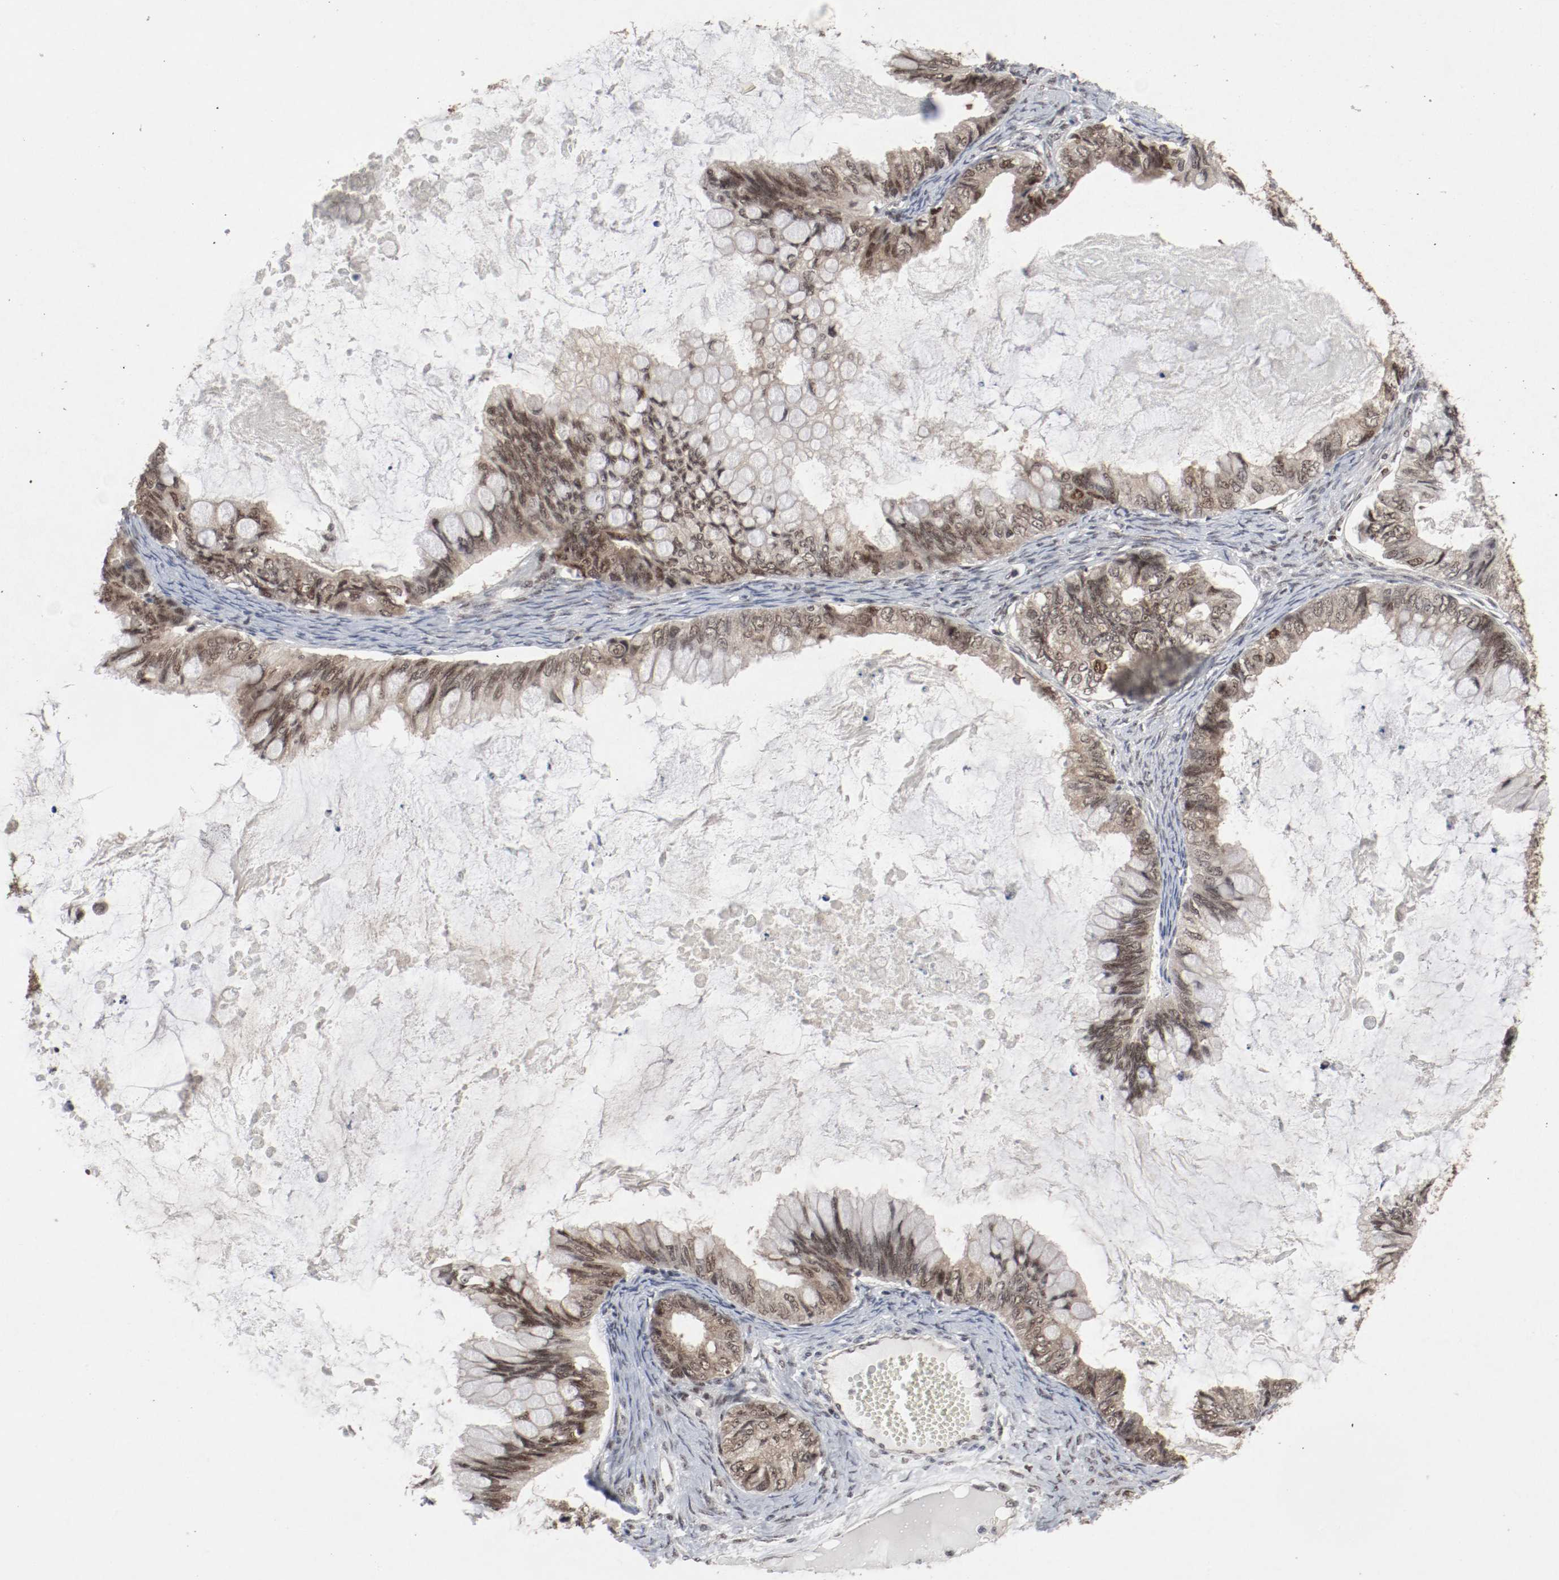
{"staining": {"intensity": "moderate", "quantity": ">75%", "location": "cytoplasmic/membranous,nuclear"}, "tissue": "ovarian cancer", "cell_type": "Tumor cells", "image_type": "cancer", "snomed": [{"axis": "morphology", "description": "Cystadenocarcinoma, mucinous, NOS"}, {"axis": "topography", "description": "Ovary"}], "caption": "Tumor cells reveal moderate cytoplasmic/membranous and nuclear positivity in approximately >75% of cells in ovarian cancer. The protein is shown in brown color, while the nuclei are stained blue.", "gene": "CSNK2B", "patient": {"sex": "female", "age": 80}}